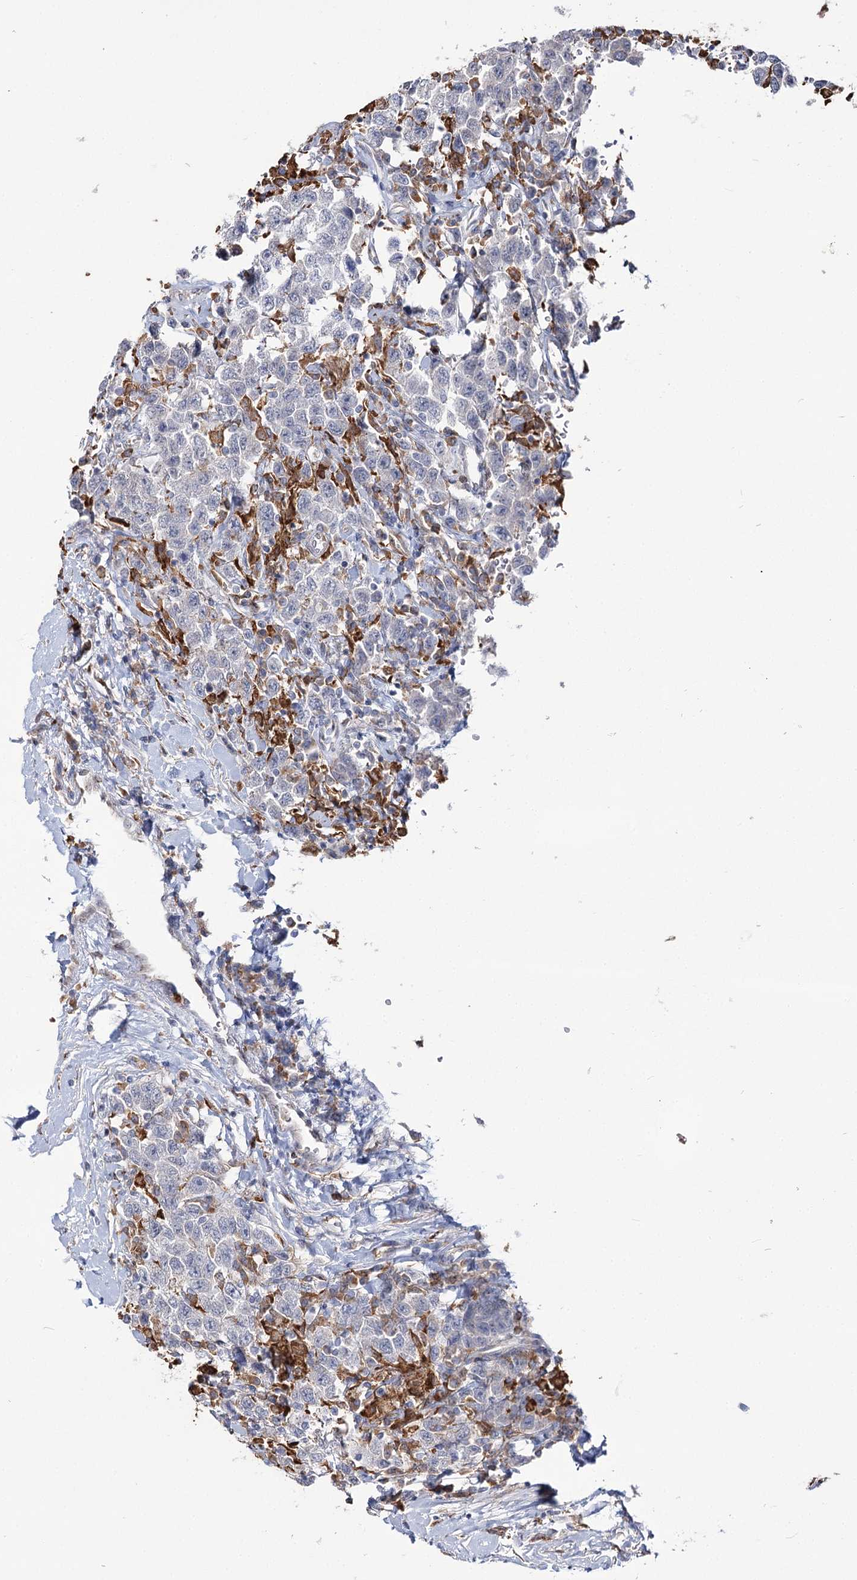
{"staining": {"intensity": "negative", "quantity": "none", "location": "none"}, "tissue": "testis cancer", "cell_type": "Tumor cells", "image_type": "cancer", "snomed": [{"axis": "morphology", "description": "Seminoma, NOS"}, {"axis": "topography", "description": "Testis"}], "caption": "Immunohistochemistry (IHC) image of human testis cancer (seminoma) stained for a protein (brown), which displays no expression in tumor cells.", "gene": "ZCCHC9", "patient": {"sex": "male", "age": 41}}